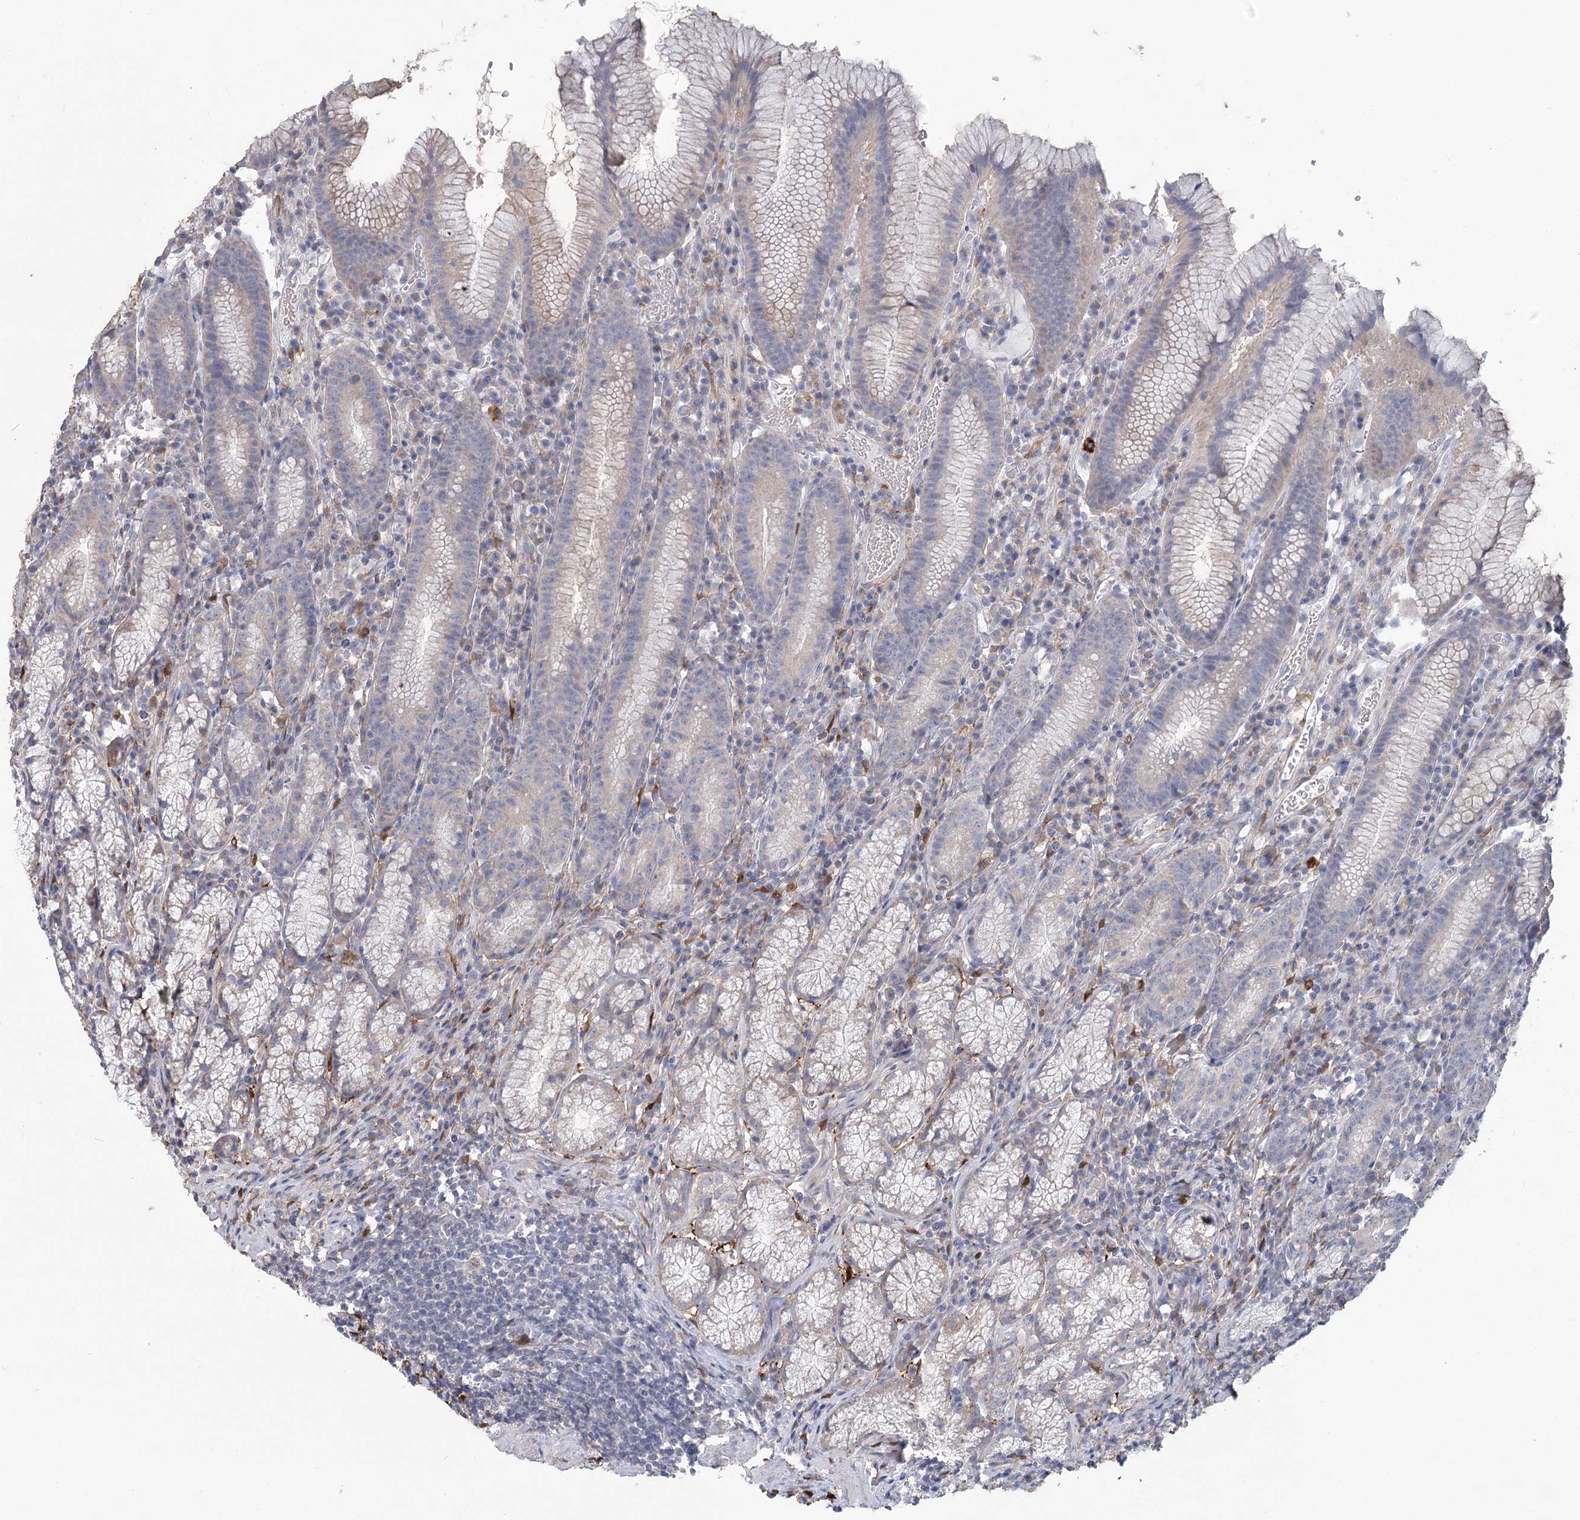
{"staining": {"intensity": "negative", "quantity": "none", "location": "none"}, "tissue": "stomach", "cell_type": "Glandular cells", "image_type": "normal", "snomed": [{"axis": "morphology", "description": "Normal tissue, NOS"}, {"axis": "topography", "description": "Stomach"}], "caption": "Immunohistochemistry histopathology image of benign stomach: stomach stained with DAB displays no significant protein positivity in glandular cells. (Brightfield microscopy of DAB (3,3'-diaminobenzidine) immunohistochemistry (IHC) at high magnification).", "gene": "CNTLN", "patient": {"sex": "male", "age": 55}}